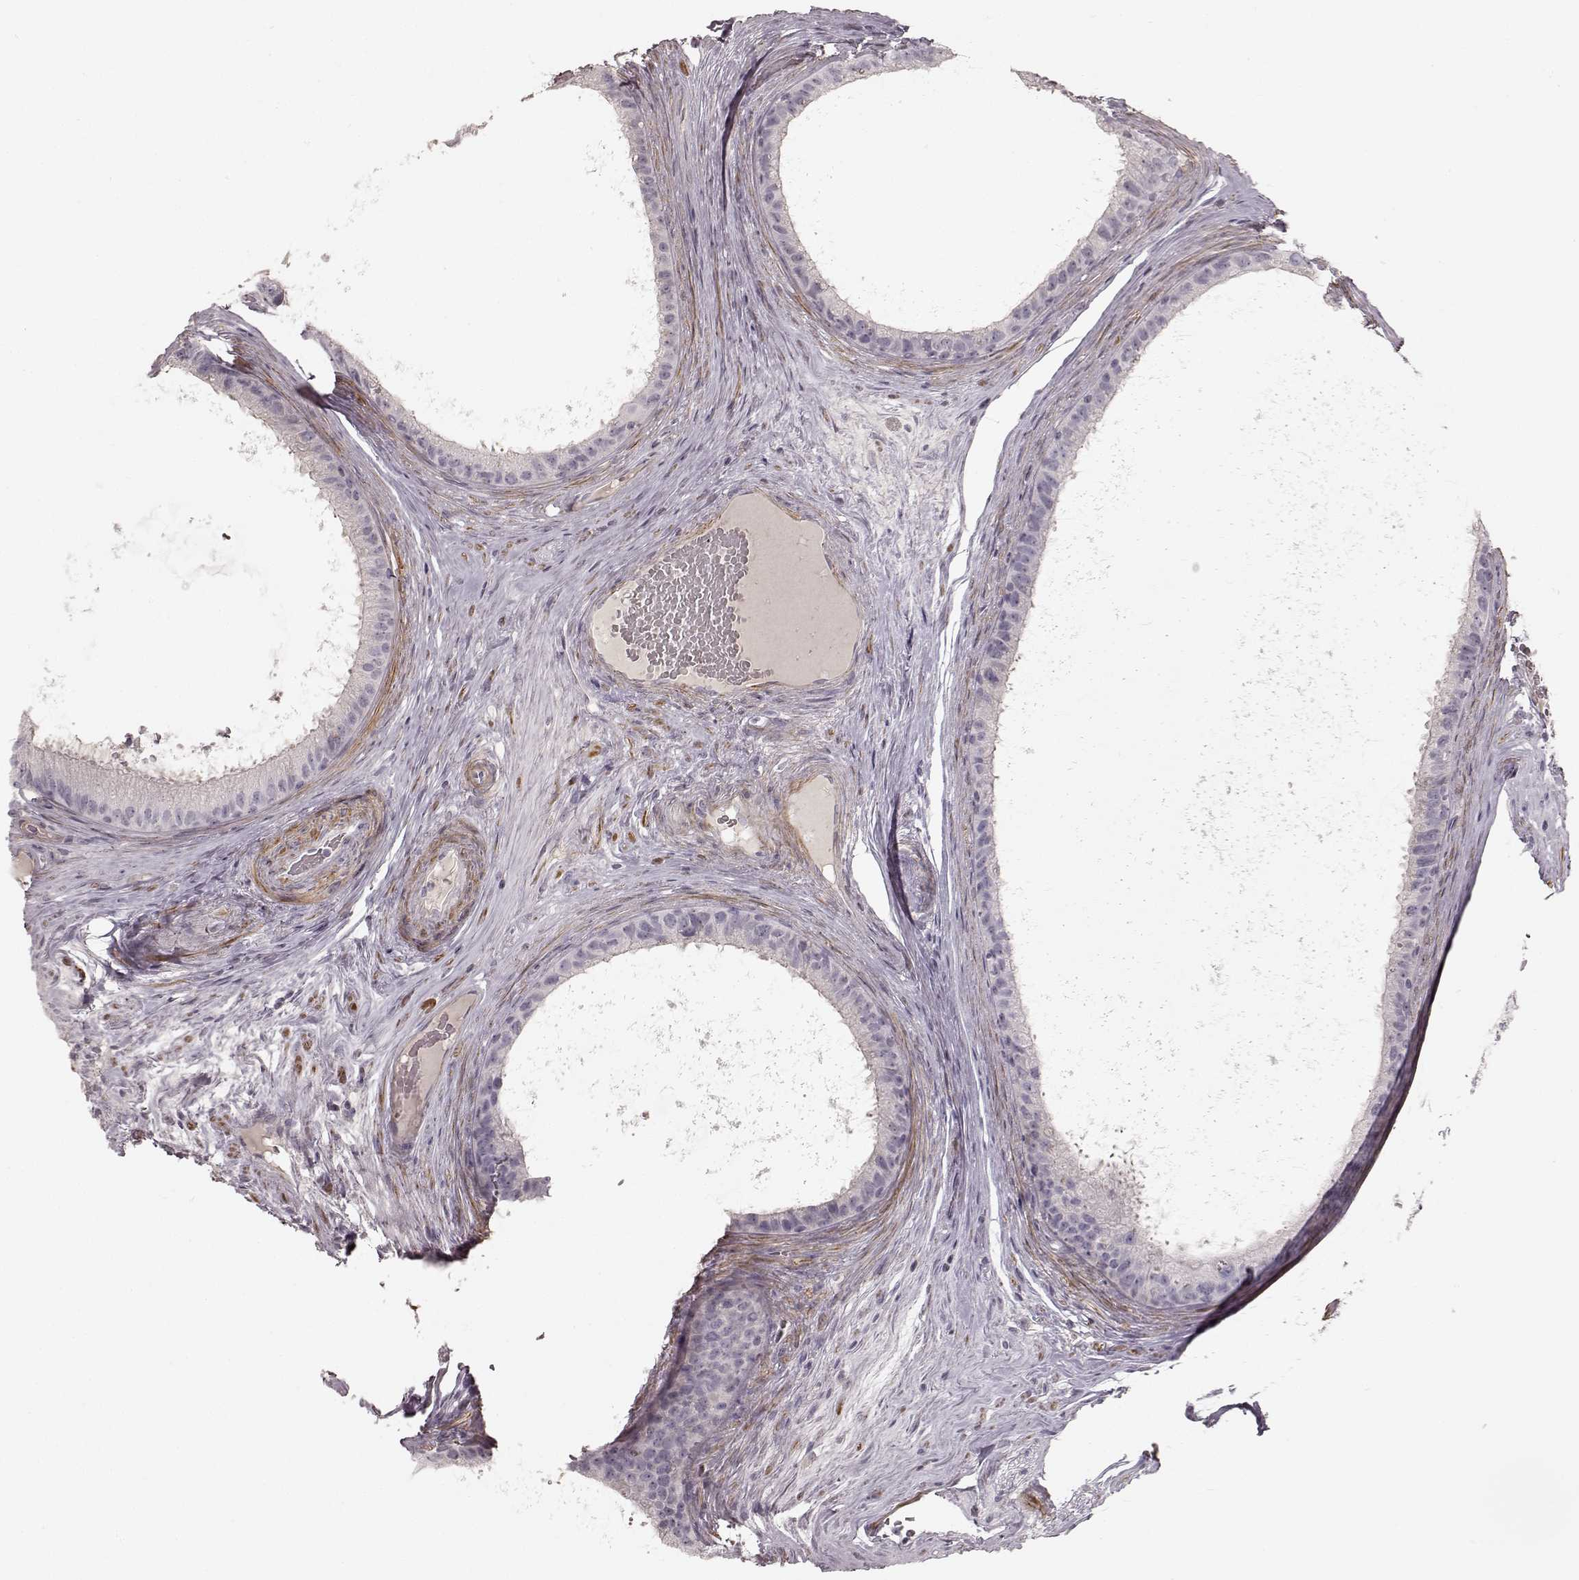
{"staining": {"intensity": "negative", "quantity": "none", "location": "none"}, "tissue": "epididymis", "cell_type": "Glandular cells", "image_type": "normal", "snomed": [{"axis": "morphology", "description": "Normal tissue, NOS"}, {"axis": "topography", "description": "Epididymis"}], "caption": "An immunohistochemistry micrograph of normal epididymis is shown. There is no staining in glandular cells of epididymis.", "gene": "PRLHR", "patient": {"sex": "male", "age": 59}}